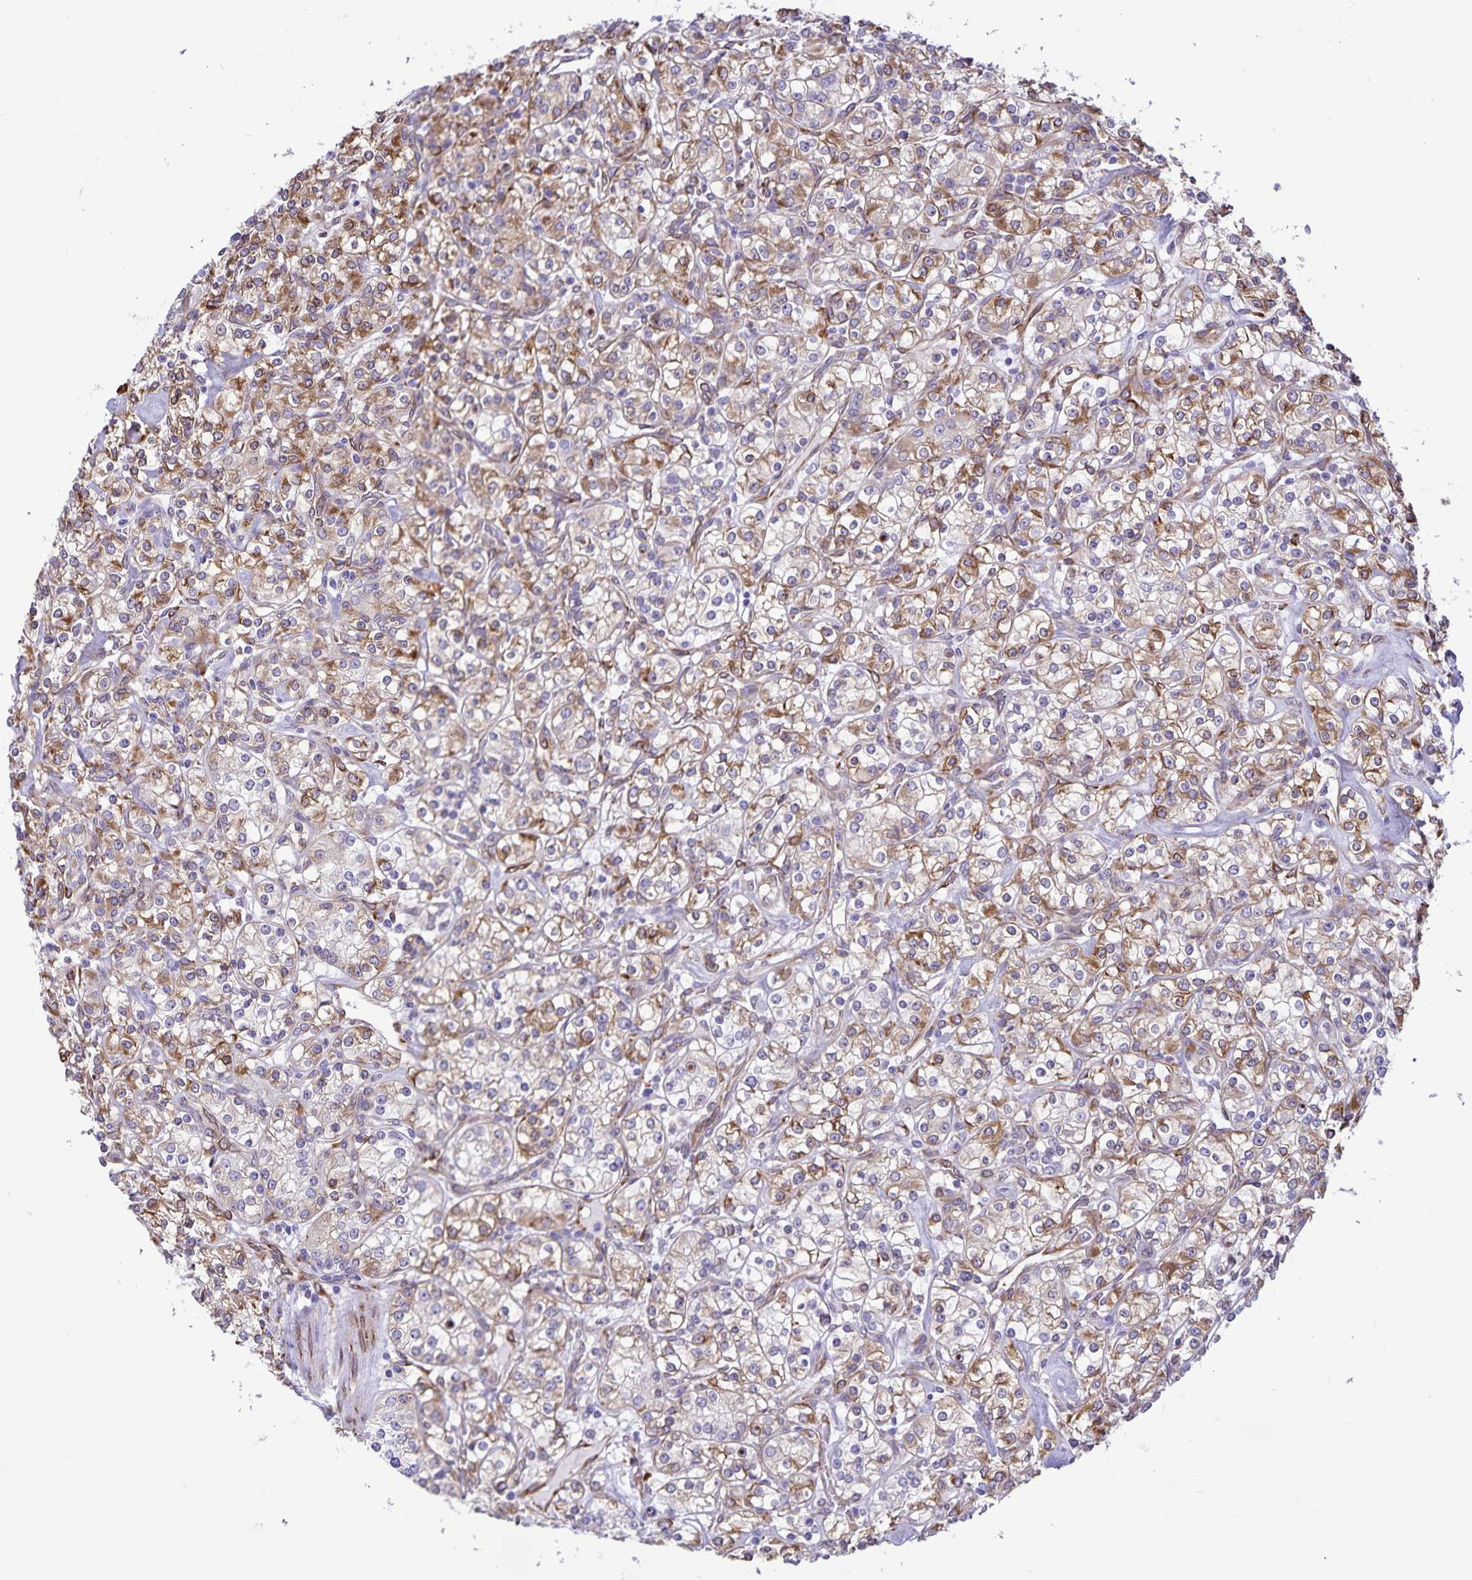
{"staining": {"intensity": "moderate", "quantity": ">75%", "location": "cytoplasmic/membranous"}, "tissue": "renal cancer", "cell_type": "Tumor cells", "image_type": "cancer", "snomed": [{"axis": "morphology", "description": "Adenocarcinoma, NOS"}, {"axis": "topography", "description": "Kidney"}], "caption": "This histopathology image reveals immunohistochemistry (IHC) staining of renal cancer, with medium moderate cytoplasmic/membranous expression in about >75% of tumor cells.", "gene": "RCN1", "patient": {"sex": "male", "age": 77}}